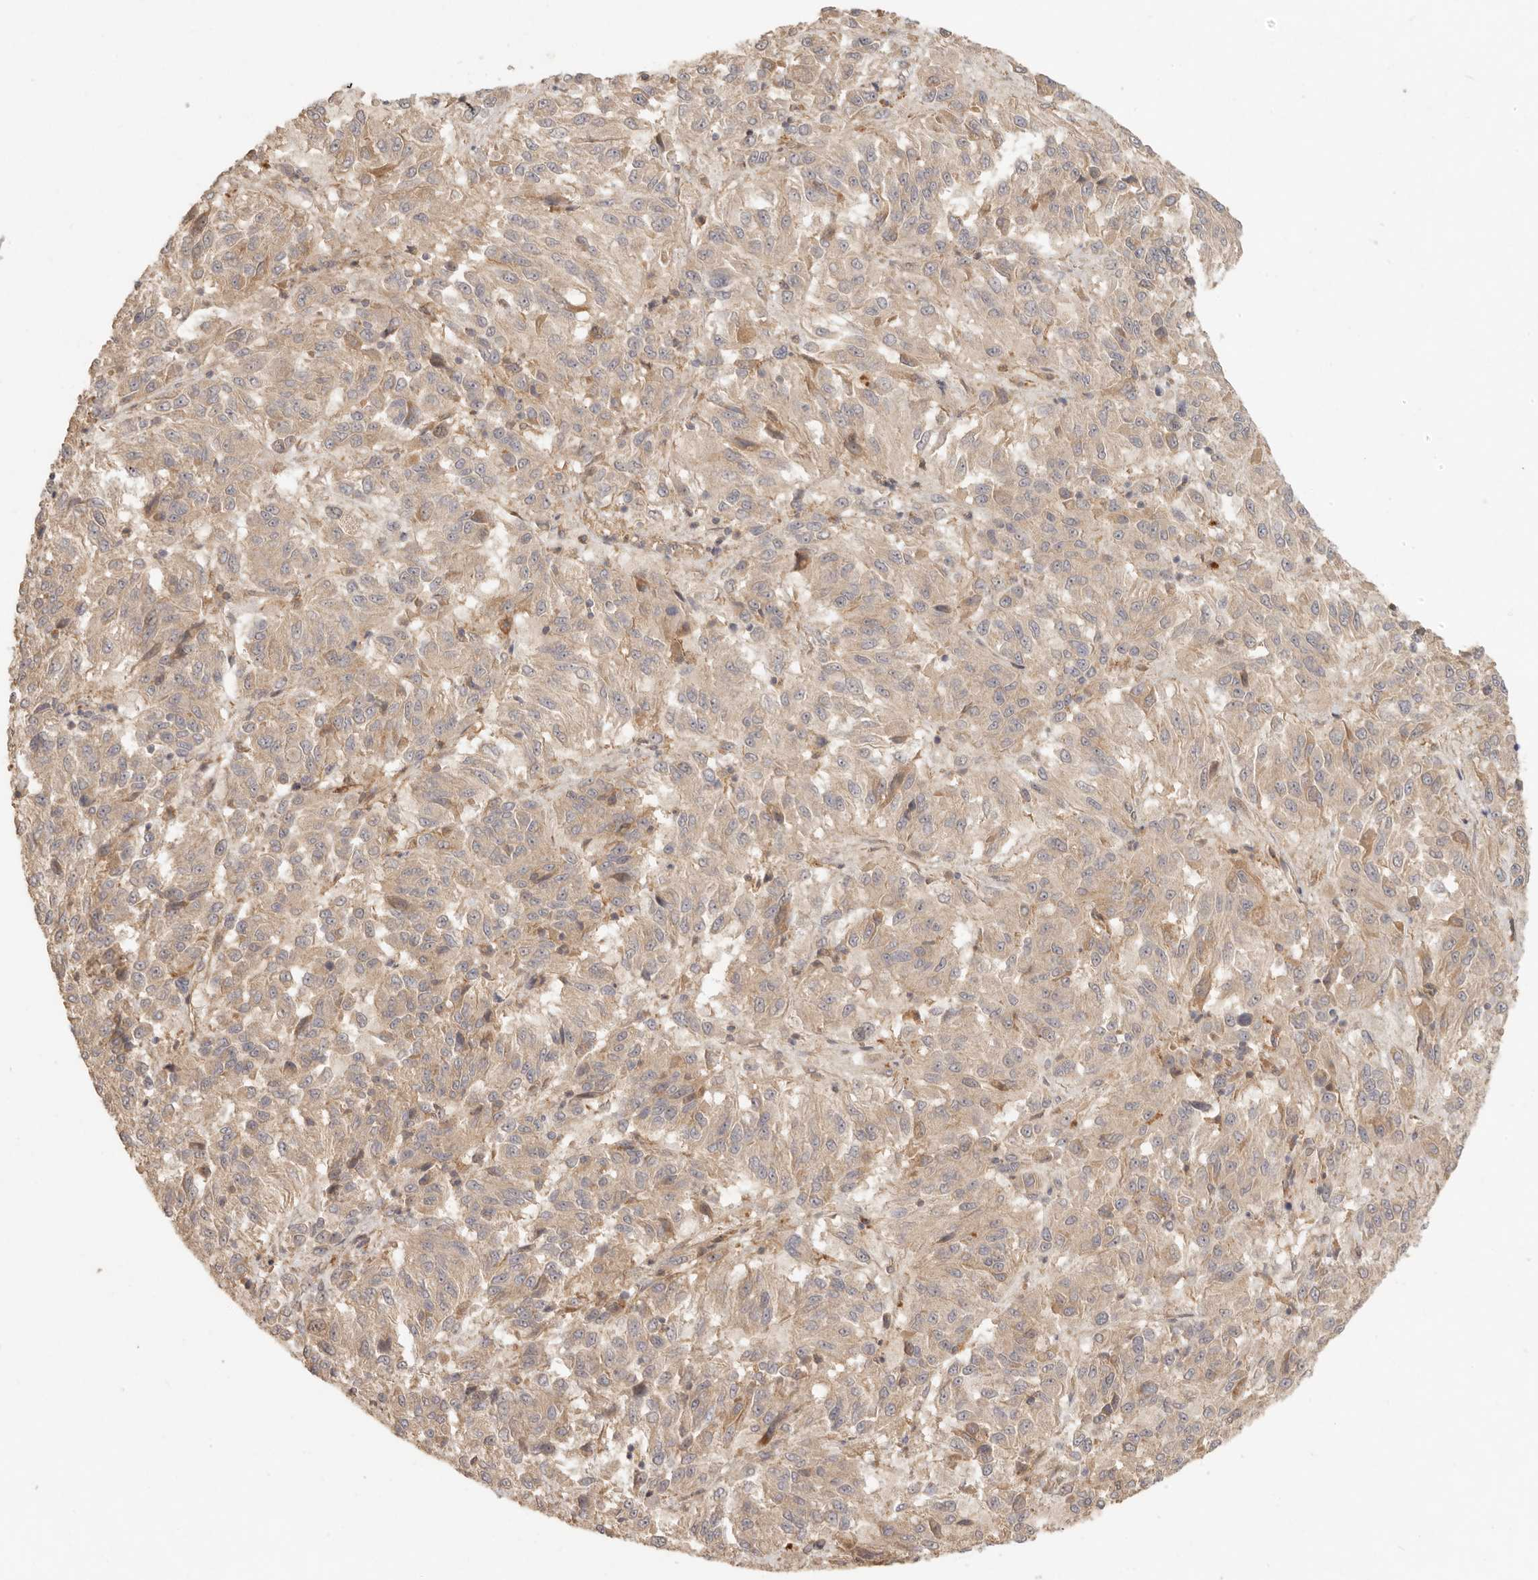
{"staining": {"intensity": "weak", "quantity": ">75%", "location": "cytoplasmic/membranous"}, "tissue": "melanoma", "cell_type": "Tumor cells", "image_type": "cancer", "snomed": [{"axis": "morphology", "description": "Malignant melanoma, Metastatic site"}, {"axis": "topography", "description": "Lung"}], "caption": "Immunohistochemistry (IHC) of human malignant melanoma (metastatic site) demonstrates low levels of weak cytoplasmic/membranous positivity in about >75% of tumor cells.", "gene": "VIPR1", "patient": {"sex": "male", "age": 64}}